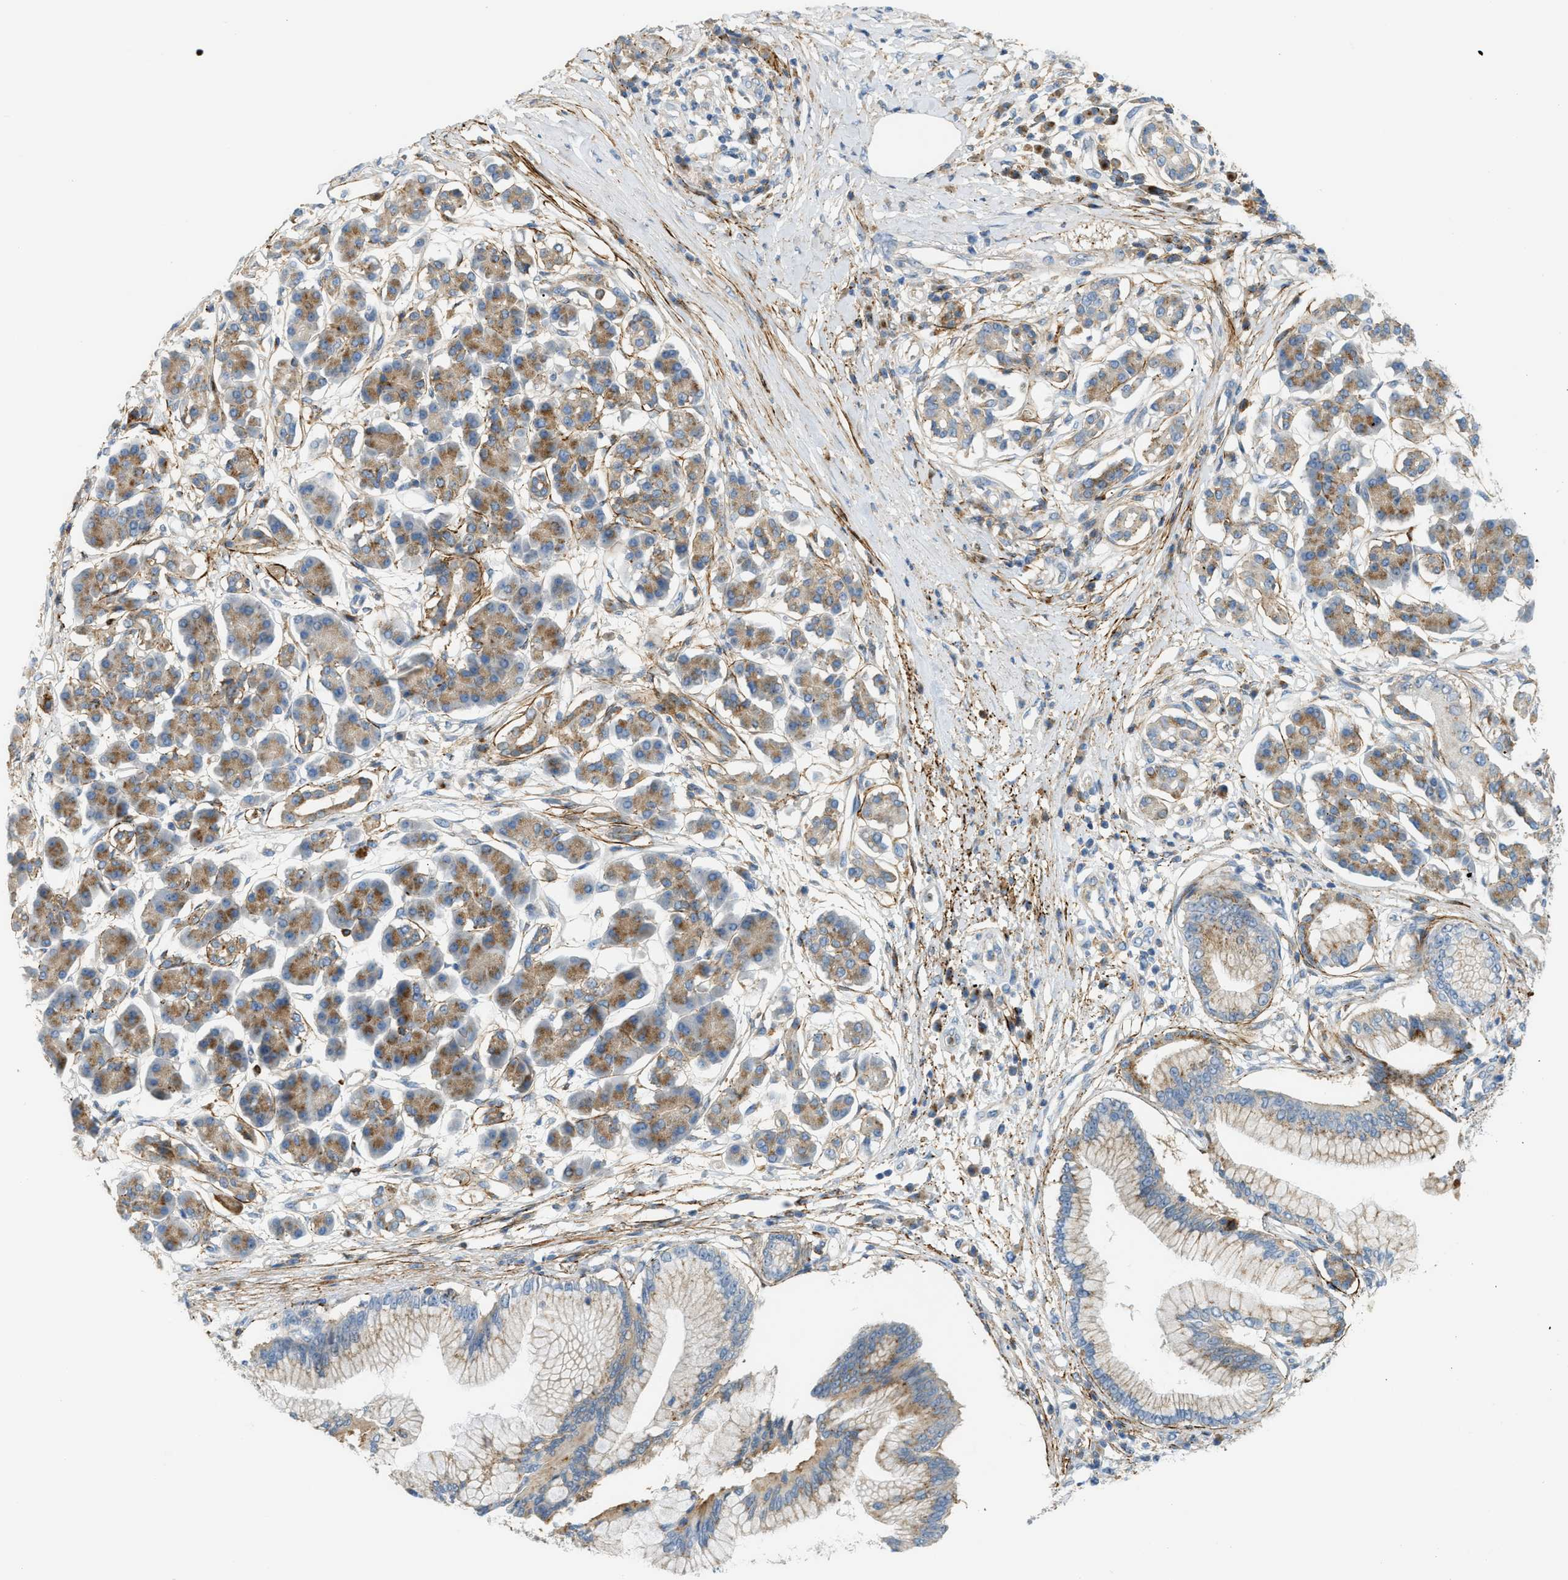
{"staining": {"intensity": "moderate", "quantity": ">75%", "location": "cytoplasmic/membranous"}, "tissue": "pancreatic cancer", "cell_type": "Tumor cells", "image_type": "cancer", "snomed": [{"axis": "morphology", "description": "Adenocarcinoma, NOS"}, {"axis": "topography", "description": "Pancreas"}], "caption": "This micrograph exhibits pancreatic cancer (adenocarcinoma) stained with immunohistochemistry to label a protein in brown. The cytoplasmic/membranous of tumor cells show moderate positivity for the protein. Nuclei are counter-stained blue.", "gene": "LMBRD1", "patient": {"sex": "male", "age": 77}}